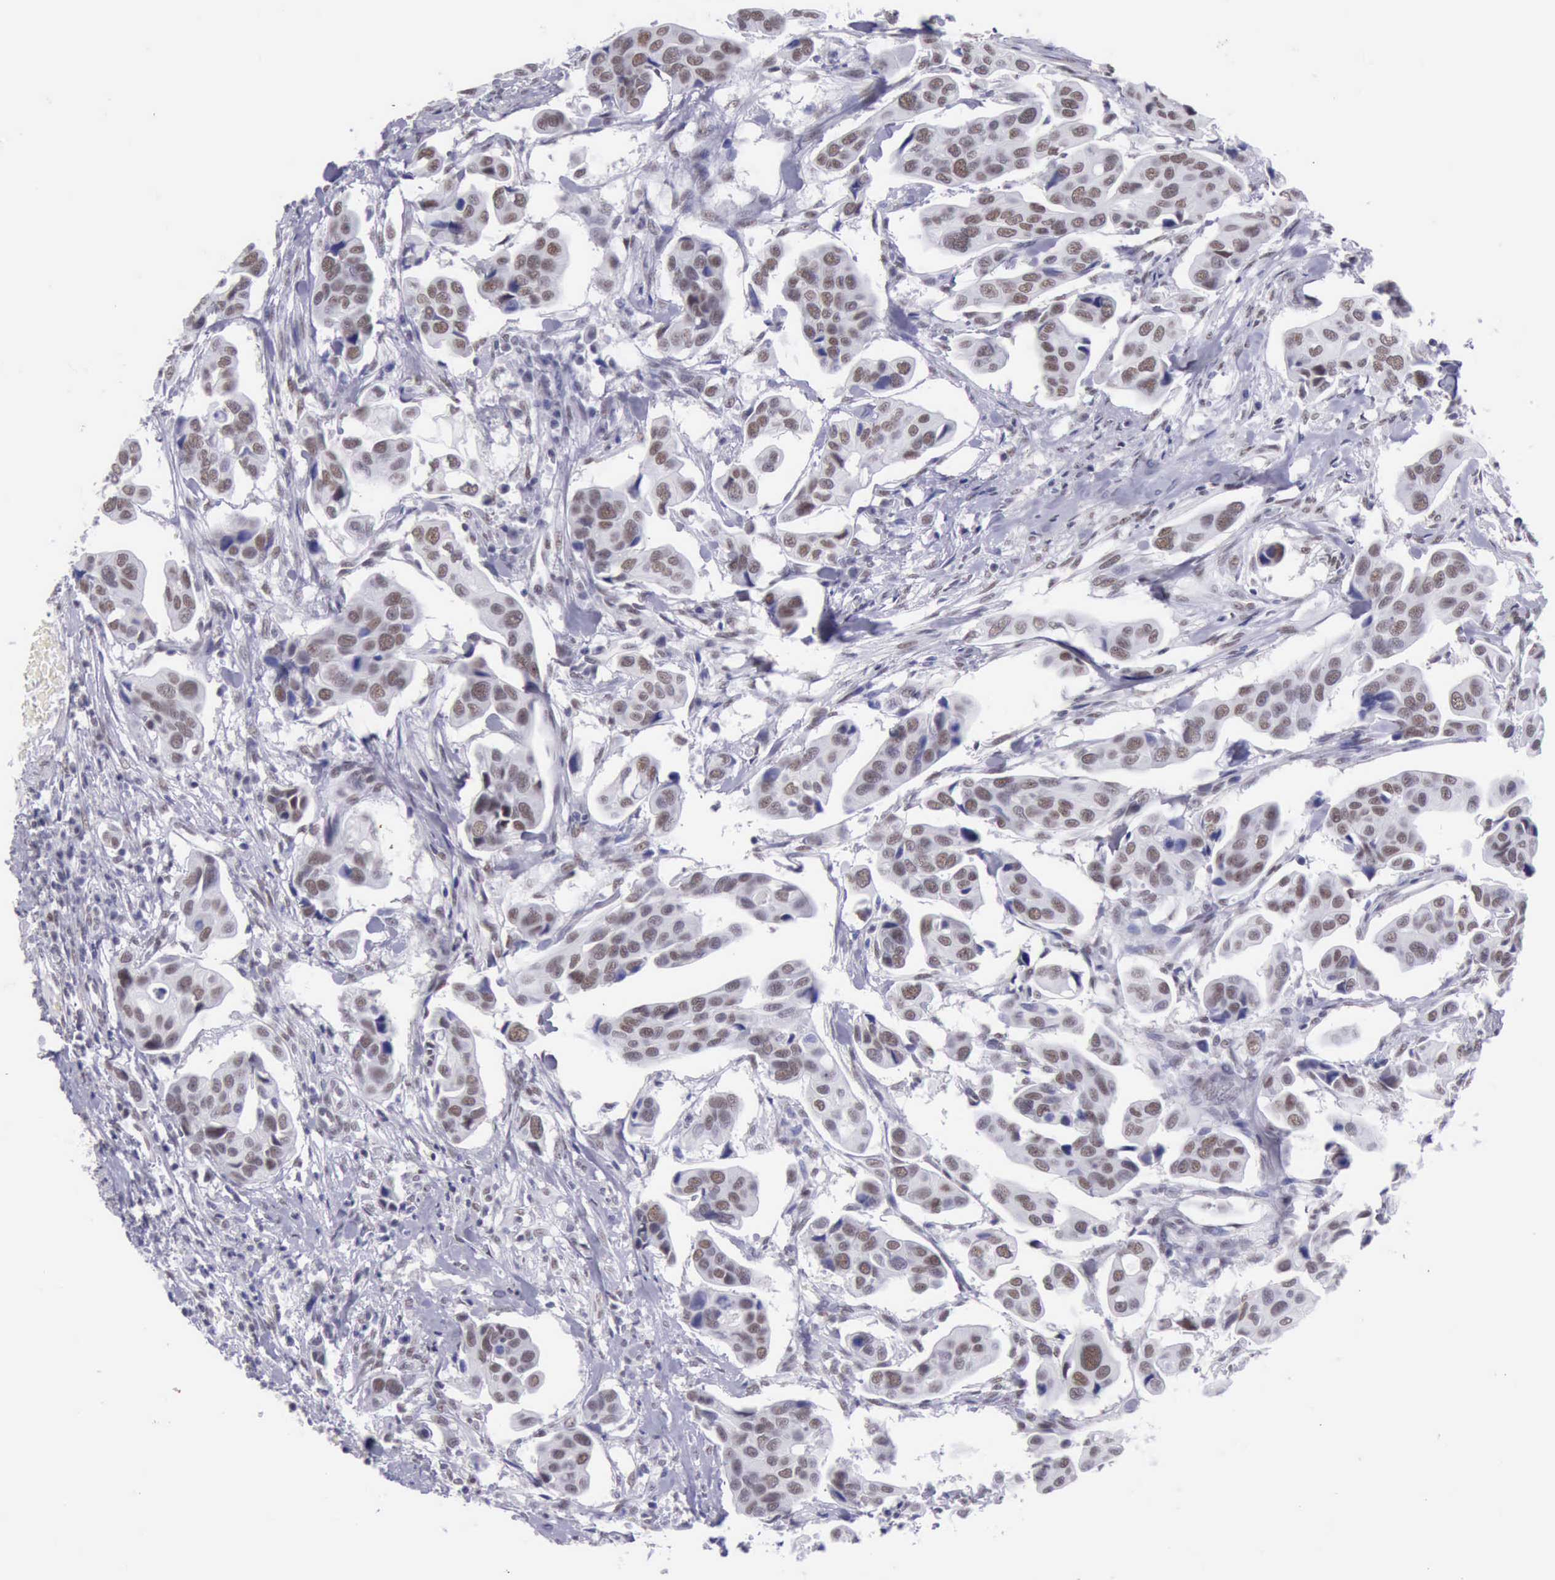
{"staining": {"intensity": "weak", "quantity": "25%-75%", "location": "nuclear"}, "tissue": "urothelial cancer", "cell_type": "Tumor cells", "image_type": "cancer", "snomed": [{"axis": "morphology", "description": "Adenocarcinoma, NOS"}, {"axis": "topography", "description": "Urinary bladder"}], "caption": "Brown immunohistochemical staining in human urothelial cancer demonstrates weak nuclear expression in about 25%-75% of tumor cells.", "gene": "EP300", "patient": {"sex": "male", "age": 61}}